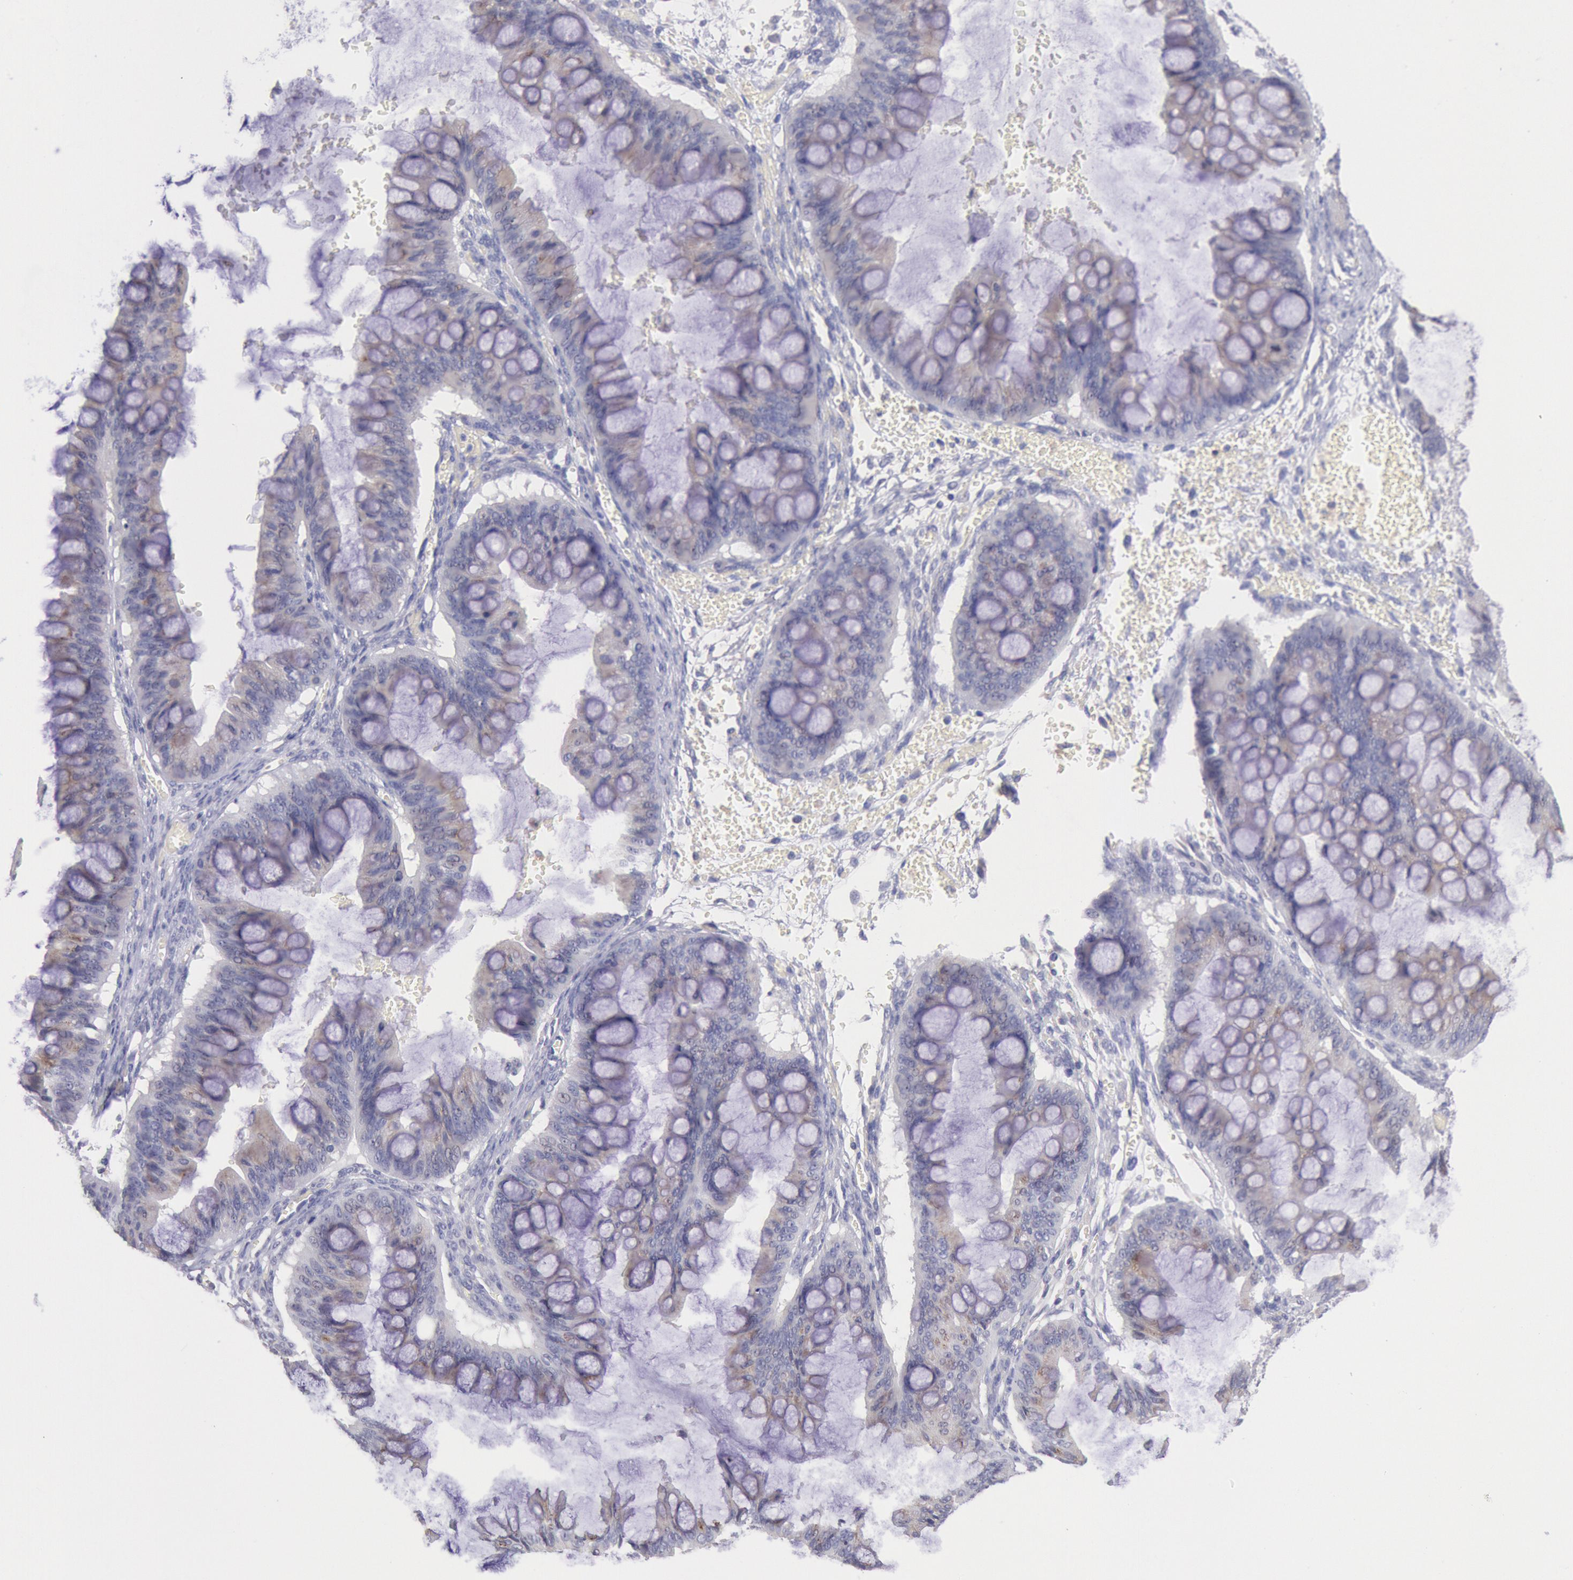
{"staining": {"intensity": "weak", "quantity": ">75%", "location": "cytoplasmic/membranous"}, "tissue": "ovarian cancer", "cell_type": "Tumor cells", "image_type": "cancer", "snomed": [{"axis": "morphology", "description": "Cystadenocarcinoma, mucinous, NOS"}, {"axis": "topography", "description": "Ovary"}], "caption": "Protein analysis of ovarian cancer (mucinous cystadenocarcinoma) tissue exhibits weak cytoplasmic/membranous expression in approximately >75% of tumor cells. The protein is shown in brown color, while the nuclei are stained blue.", "gene": "GAL3ST1", "patient": {"sex": "female", "age": 73}}